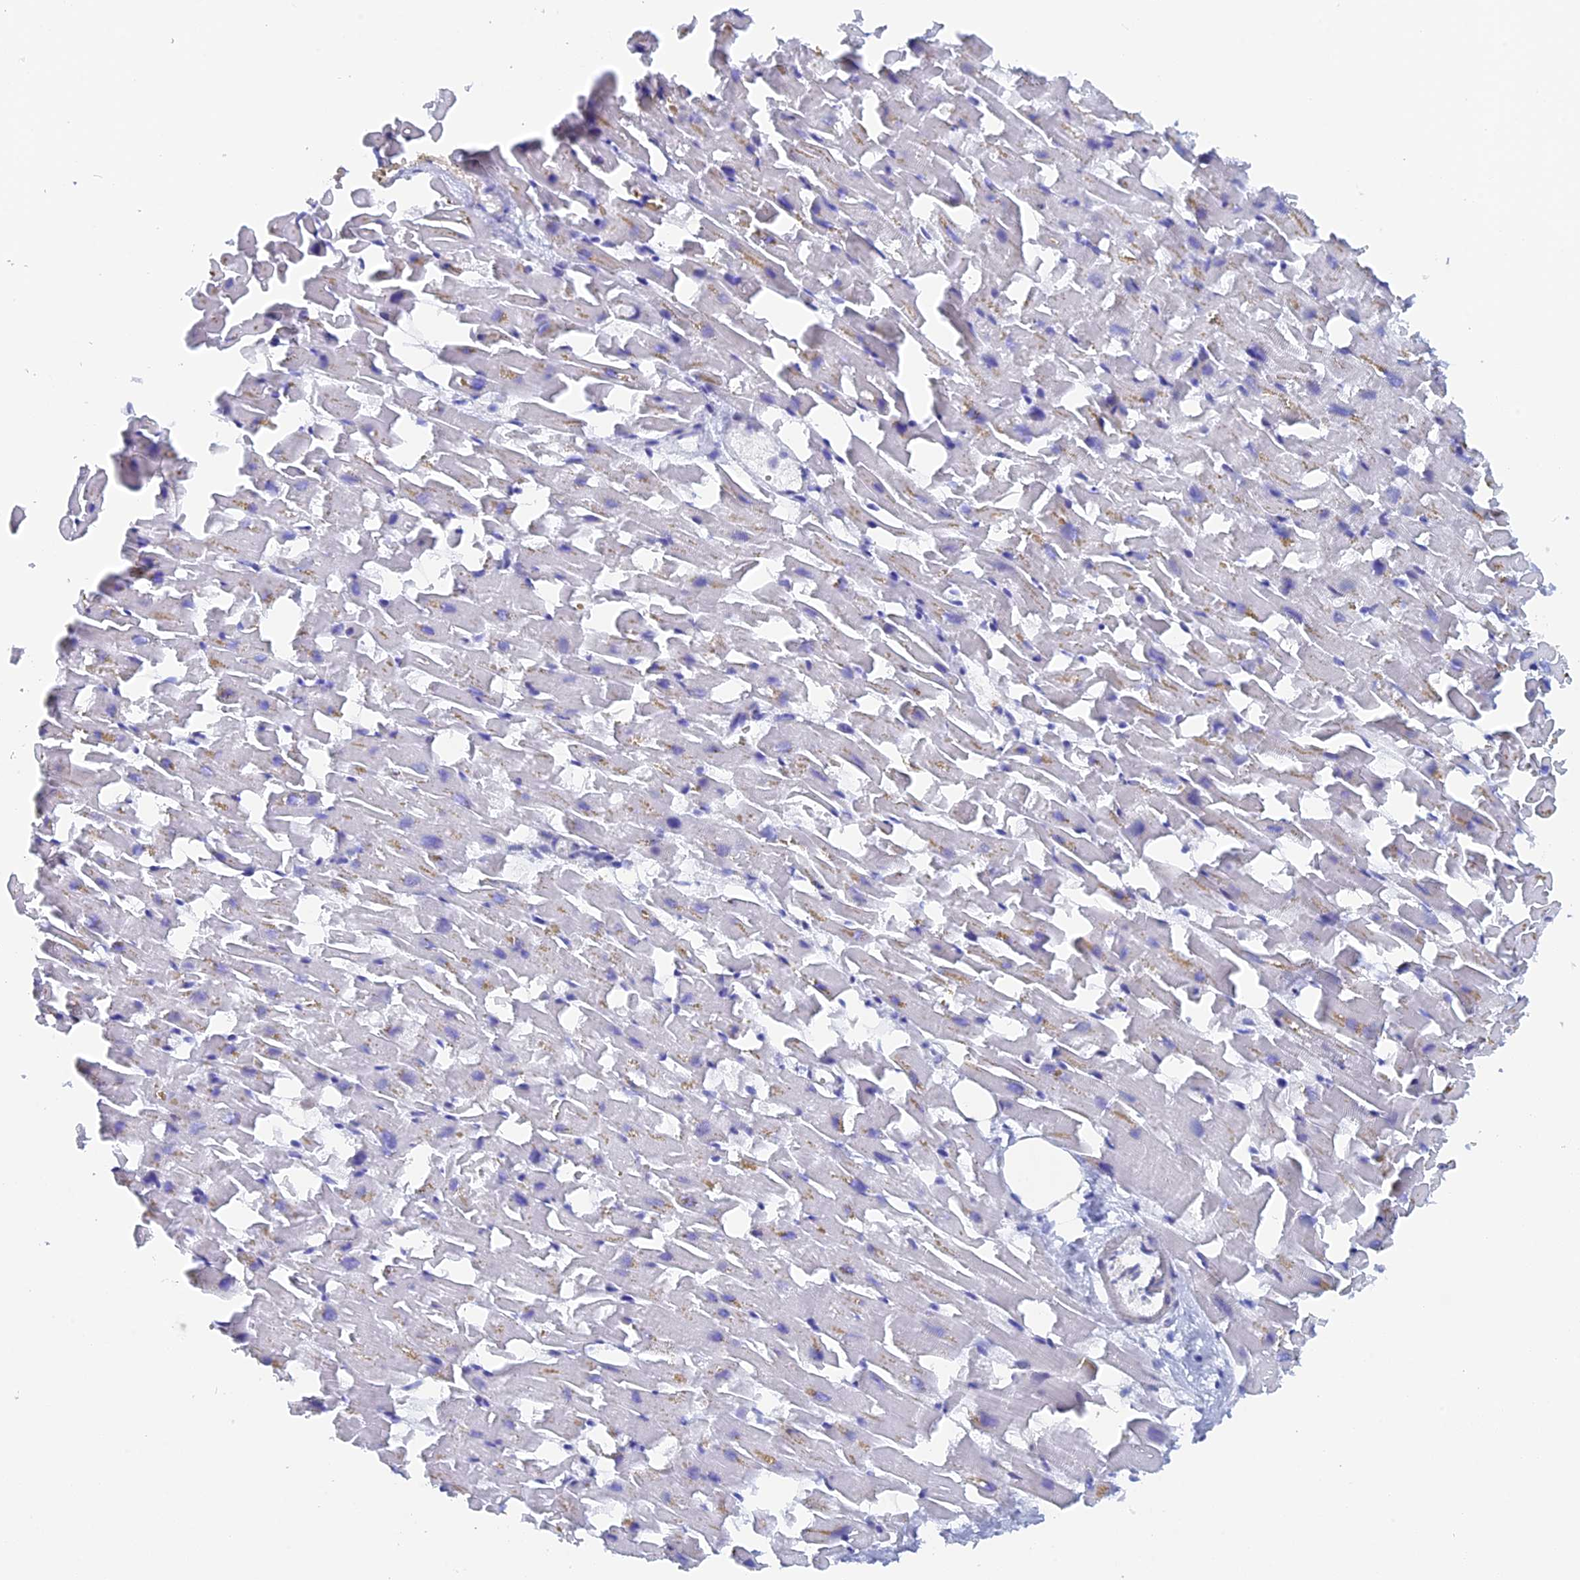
{"staining": {"intensity": "negative", "quantity": "none", "location": "none"}, "tissue": "heart muscle", "cell_type": "Cardiomyocytes", "image_type": "normal", "snomed": [{"axis": "morphology", "description": "Normal tissue, NOS"}, {"axis": "topography", "description": "Heart"}], "caption": "Cardiomyocytes show no significant staining in normal heart muscle. (Stains: DAB (3,3'-diaminobenzidine) IHC with hematoxylin counter stain, Microscopy: brightfield microscopy at high magnification).", "gene": "DACT3", "patient": {"sex": "female", "age": 64}}